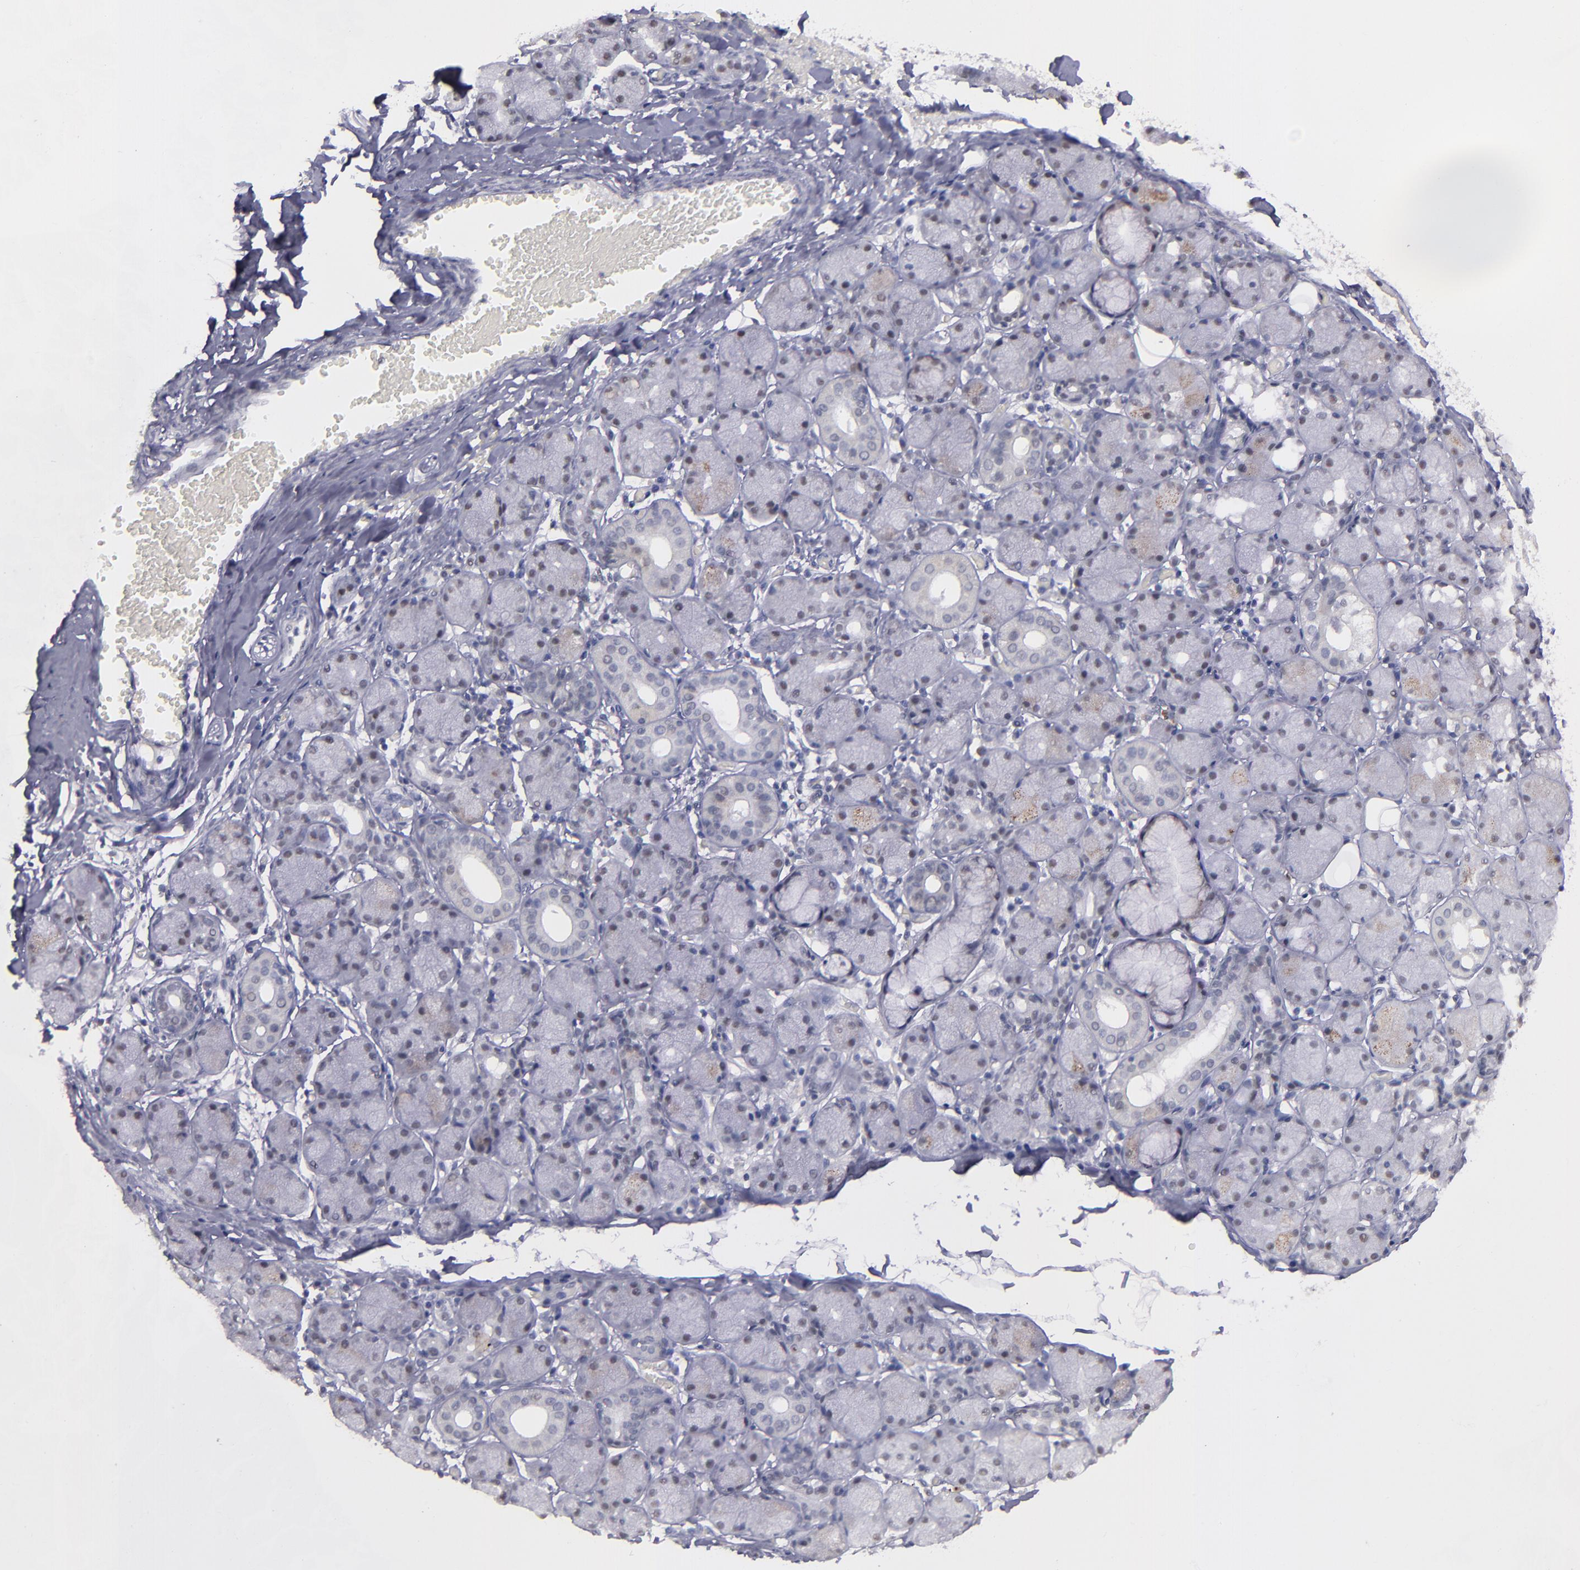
{"staining": {"intensity": "weak", "quantity": "<25%", "location": "cytoplasmic/membranous,nuclear"}, "tissue": "salivary gland", "cell_type": "Glandular cells", "image_type": "normal", "snomed": [{"axis": "morphology", "description": "Normal tissue, NOS"}, {"axis": "topography", "description": "Salivary gland"}], "caption": "This is an immunohistochemistry micrograph of unremarkable human salivary gland. There is no positivity in glandular cells.", "gene": "OTUB2", "patient": {"sex": "female", "age": 24}}